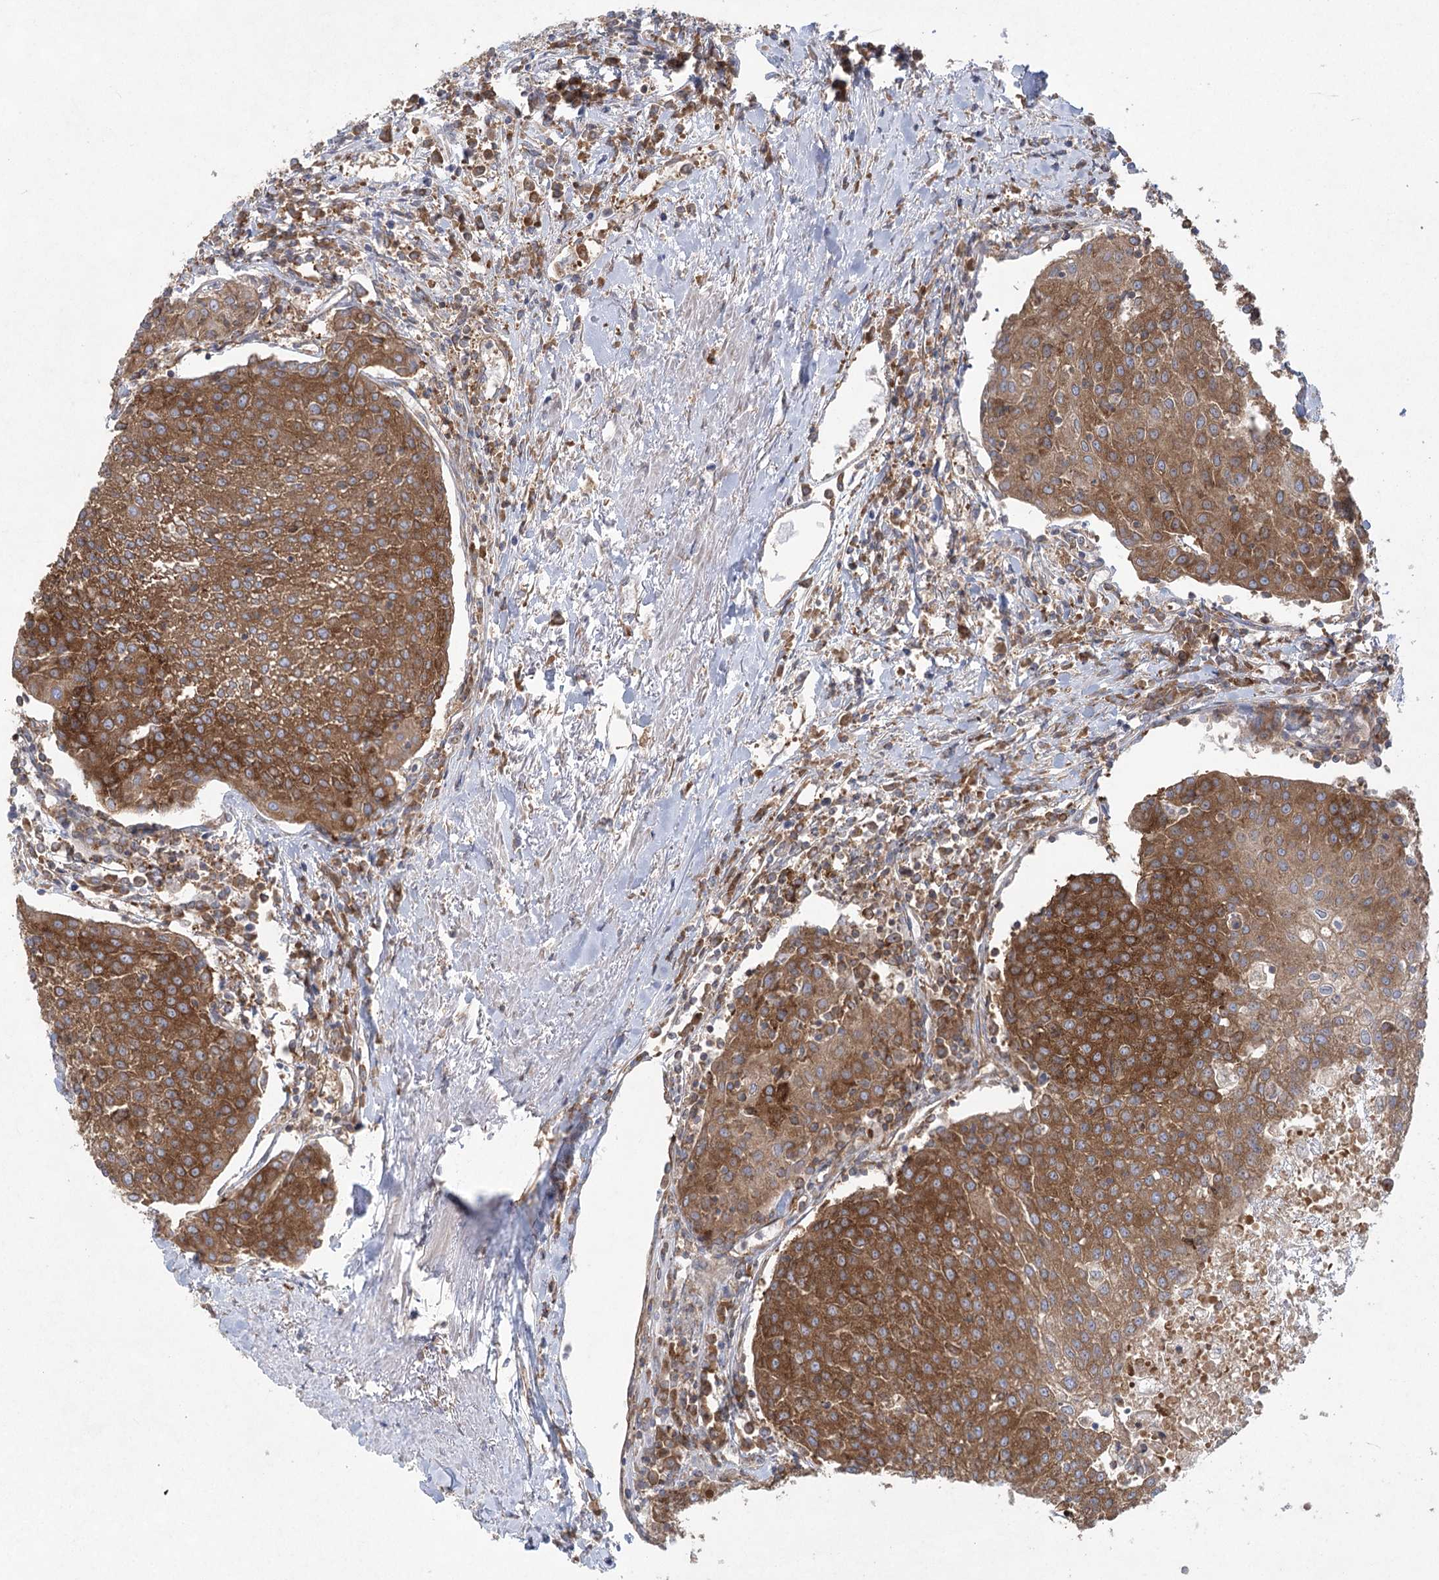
{"staining": {"intensity": "strong", "quantity": ">75%", "location": "cytoplasmic/membranous"}, "tissue": "urothelial cancer", "cell_type": "Tumor cells", "image_type": "cancer", "snomed": [{"axis": "morphology", "description": "Urothelial carcinoma, High grade"}, {"axis": "topography", "description": "Urinary bladder"}], "caption": "Immunohistochemical staining of human urothelial cancer demonstrates strong cytoplasmic/membranous protein expression in approximately >75% of tumor cells.", "gene": "EIF3A", "patient": {"sex": "female", "age": 85}}